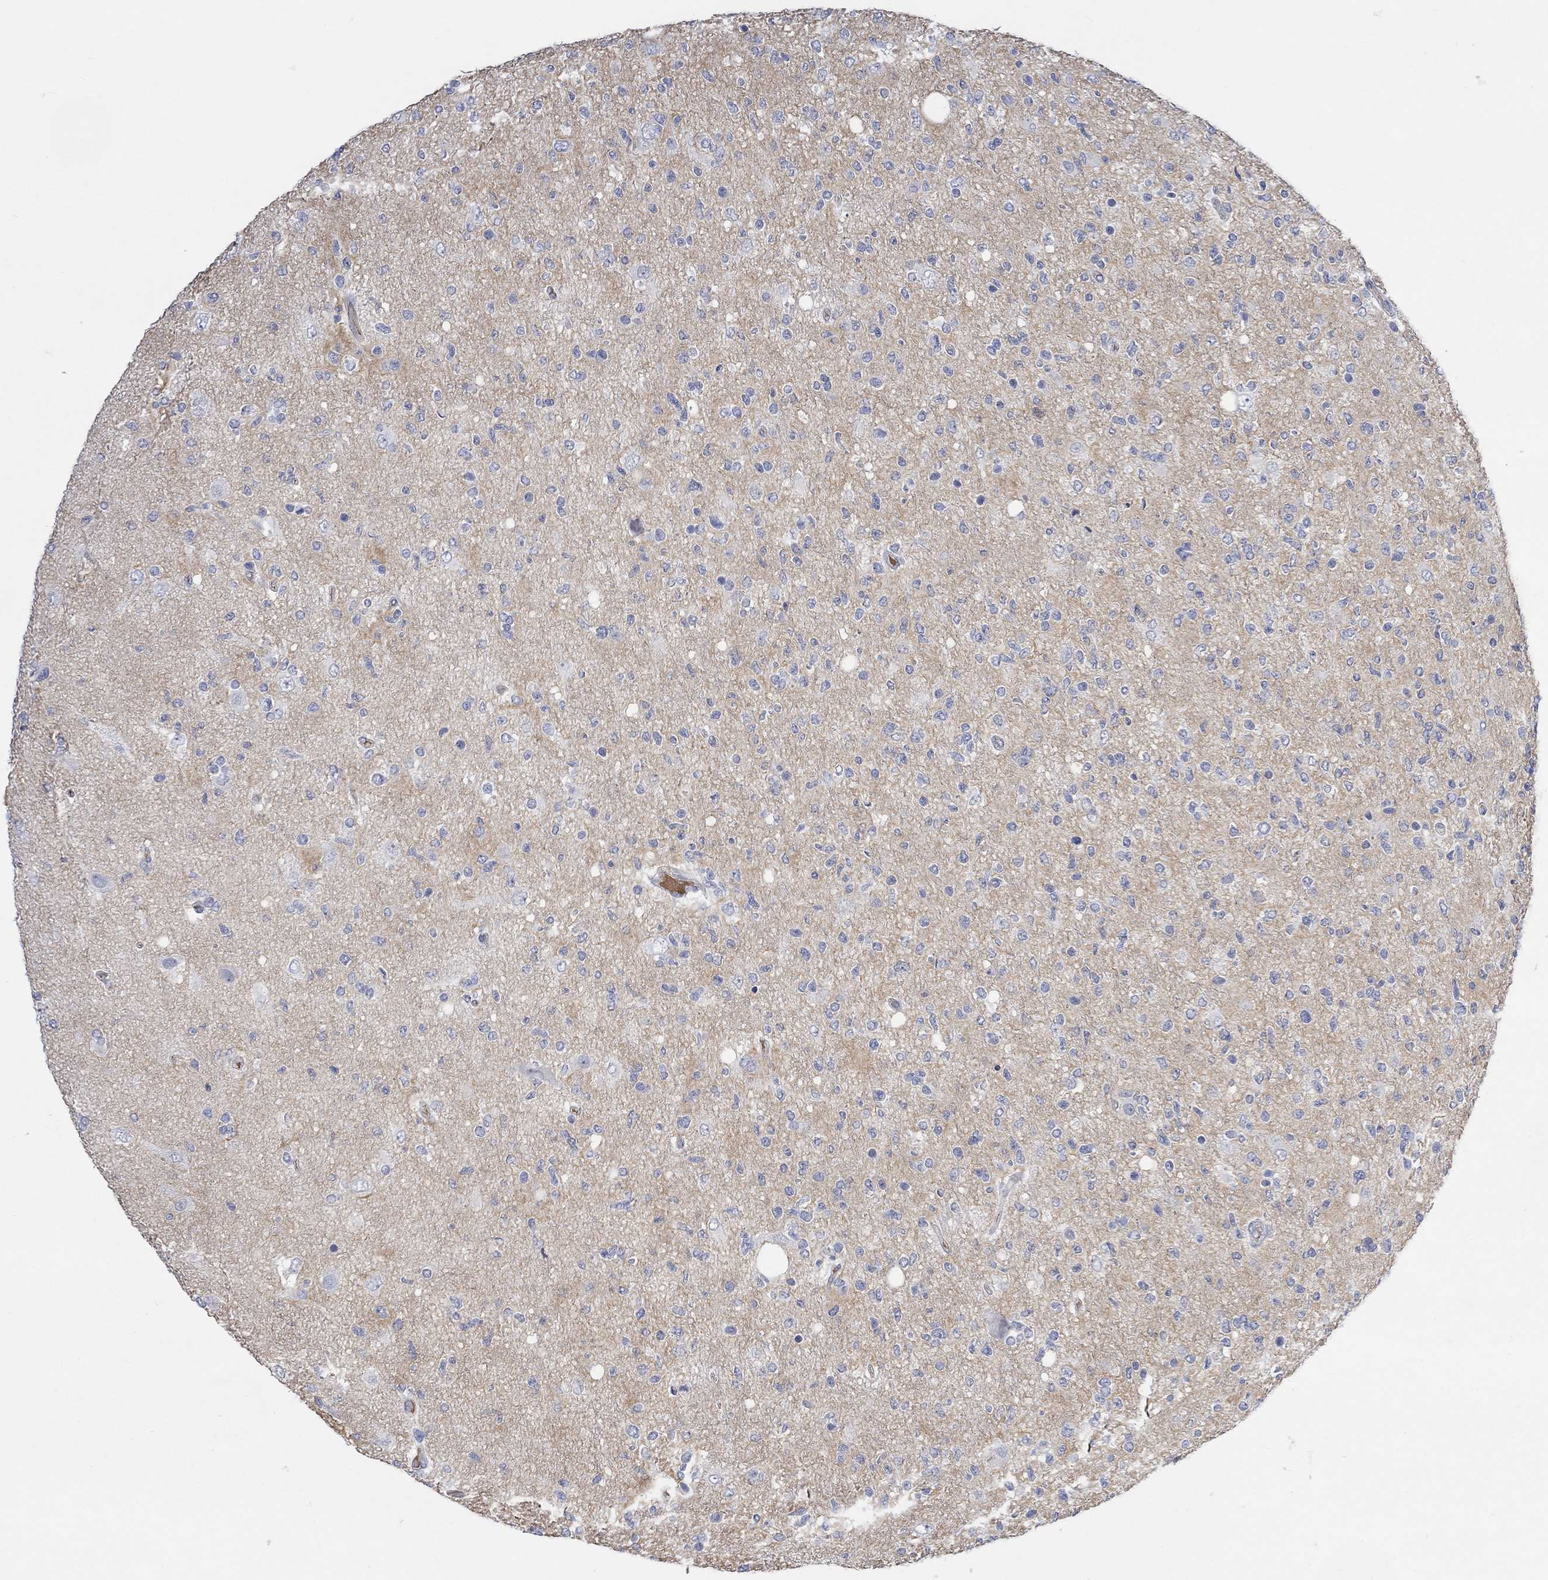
{"staining": {"intensity": "negative", "quantity": "none", "location": "none"}, "tissue": "glioma", "cell_type": "Tumor cells", "image_type": "cancer", "snomed": [{"axis": "morphology", "description": "Glioma, malignant, High grade"}, {"axis": "topography", "description": "Cerebral cortex"}], "caption": "DAB (3,3'-diaminobenzidine) immunohistochemical staining of human glioma exhibits no significant positivity in tumor cells. Brightfield microscopy of immunohistochemistry (IHC) stained with DAB (brown) and hematoxylin (blue), captured at high magnification.", "gene": "MSTN", "patient": {"sex": "male", "age": 70}}